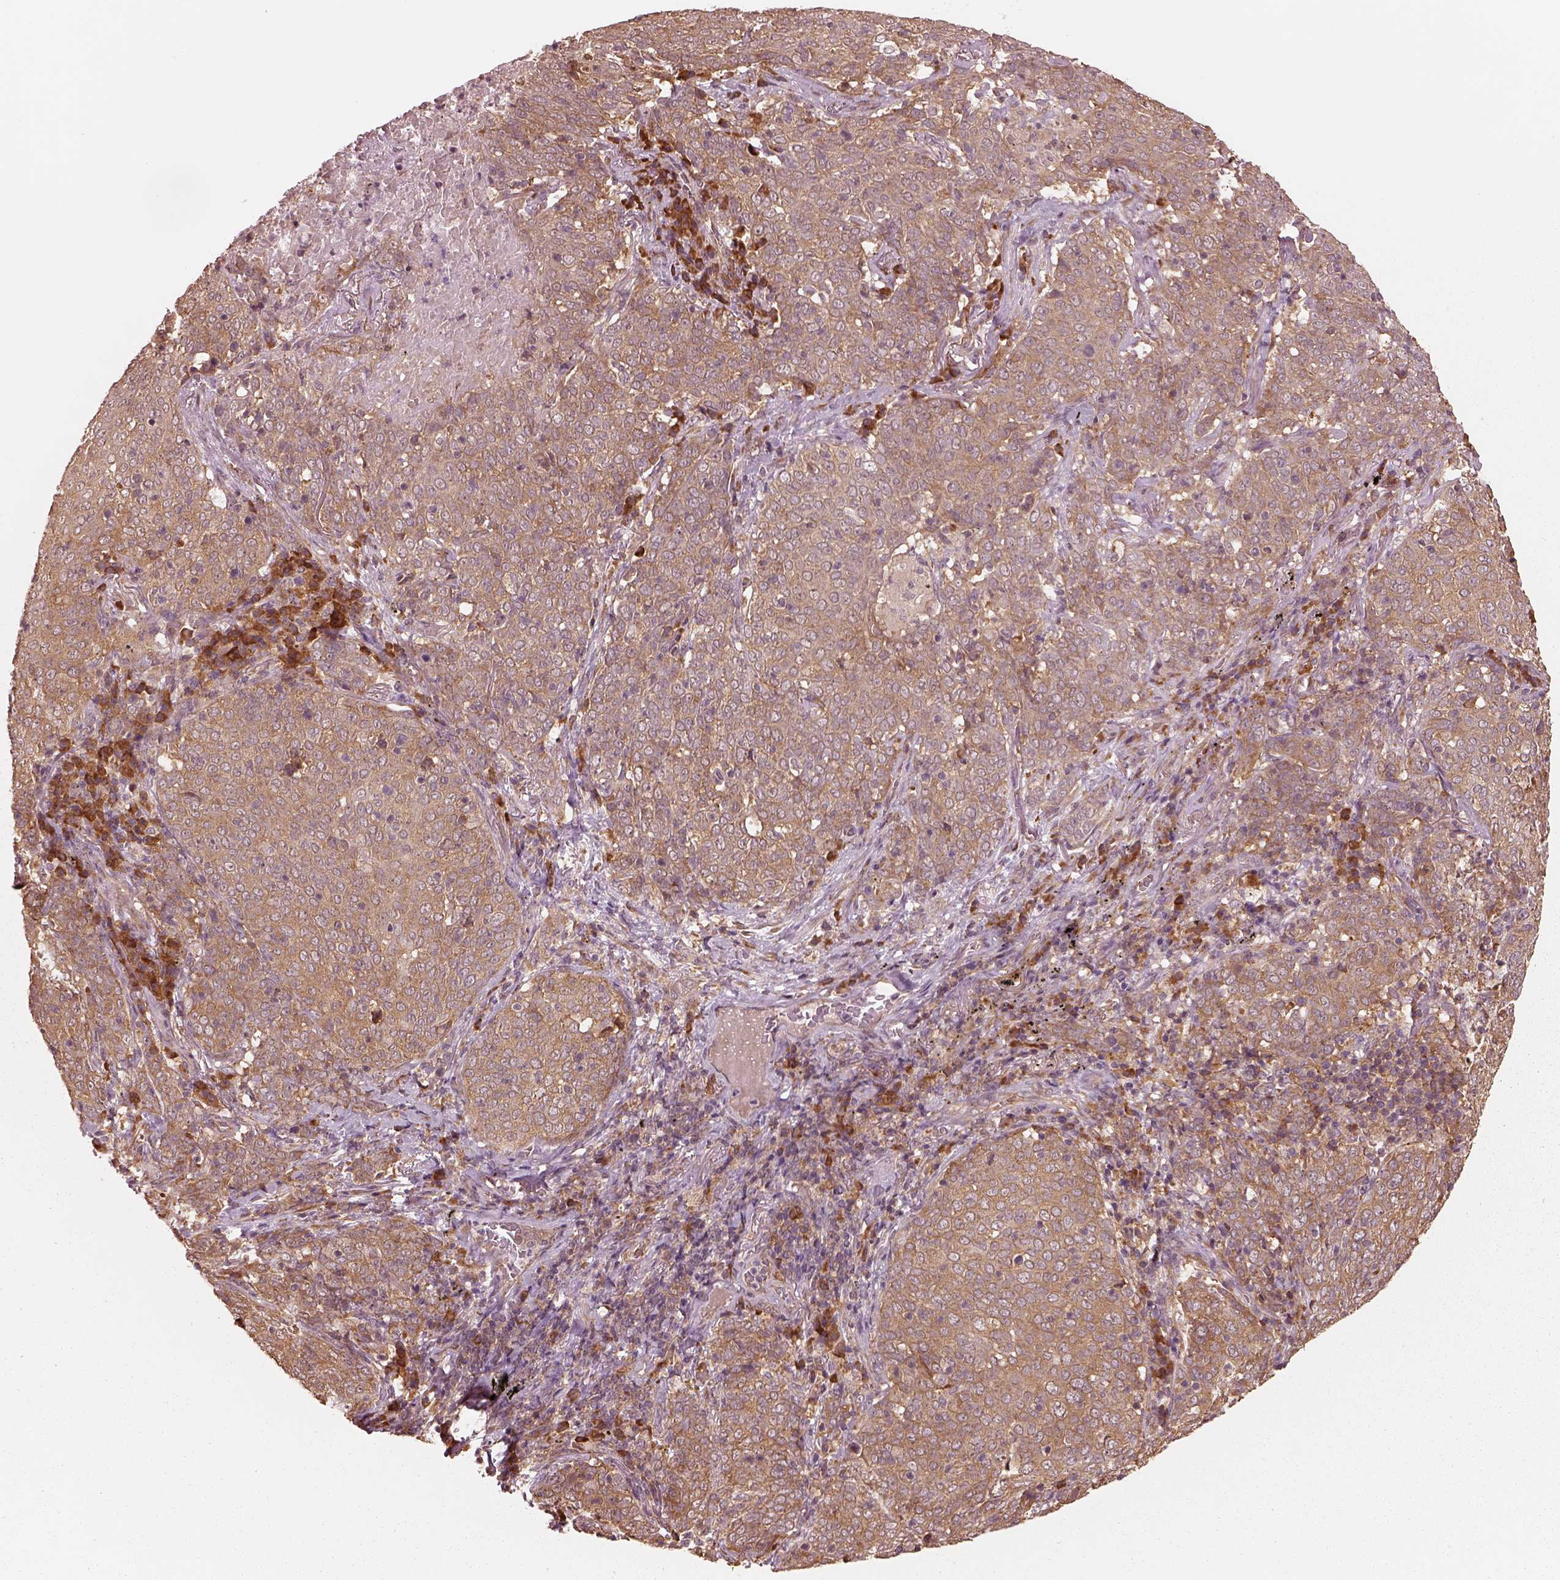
{"staining": {"intensity": "weak", "quantity": ">75%", "location": "cytoplasmic/membranous"}, "tissue": "lung cancer", "cell_type": "Tumor cells", "image_type": "cancer", "snomed": [{"axis": "morphology", "description": "Squamous cell carcinoma, NOS"}, {"axis": "topography", "description": "Lung"}], "caption": "A histopathology image of lung squamous cell carcinoma stained for a protein exhibits weak cytoplasmic/membranous brown staining in tumor cells. The staining was performed using DAB to visualize the protein expression in brown, while the nuclei were stained in blue with hematoxylin (Magnification: 20x).", "gene": "RPS5", "patient": {"sex": "male", "age": 82}}